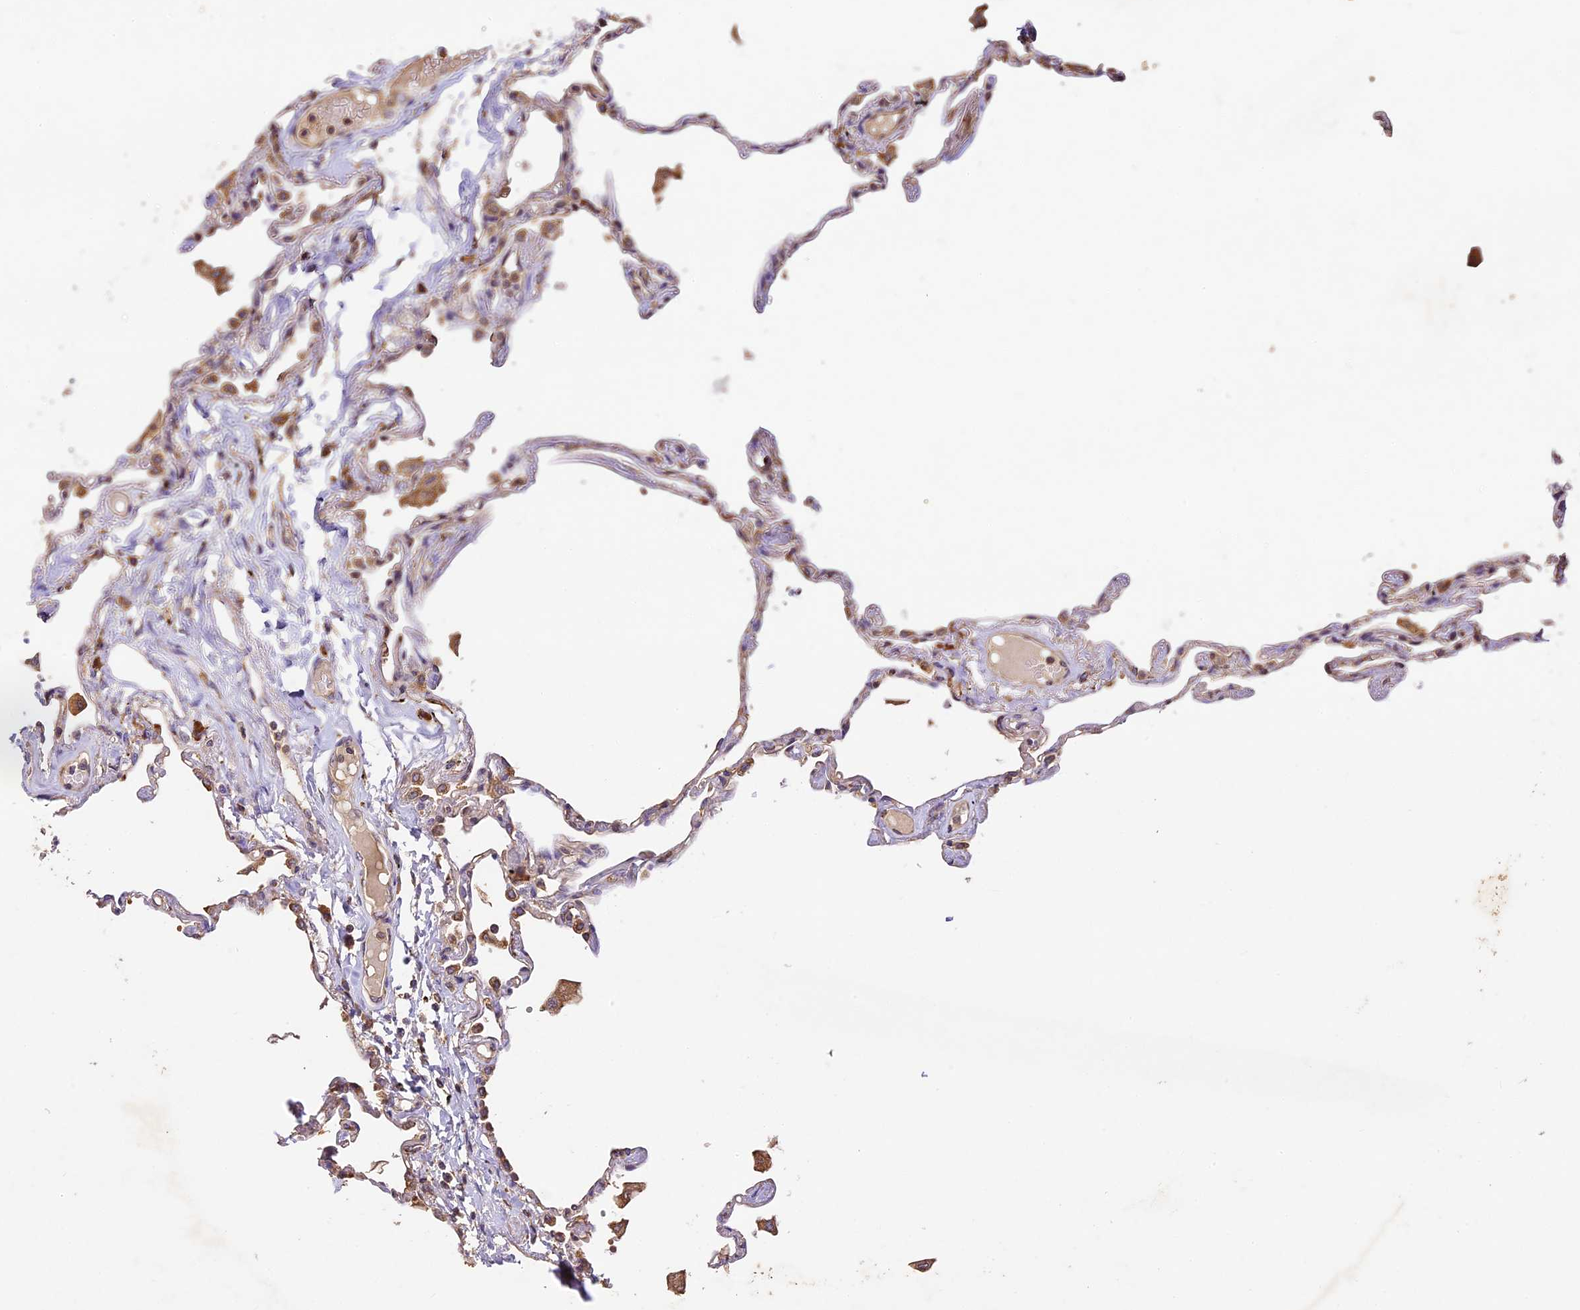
{"staining": {"intensity": "moderate", "quantity": "25%-75%", "location": "cytoplasmic/membranous"}, "tissue": "lung", "cell_type": "Alveolar cells", "image_type": "normal", "snomed": [{"axis": "morphology", "description": "Normal tissue, NOS"}, {"axis": "topography", "description": "Lung"}], "caption": "Moderate cytoplasmic/membranous expression for a protein is identified in approximately 25%-75% of alveolar cells of benign lung using IHC.", "gene": "BRAP", "patient": {"sex": "female", "age": 67}}